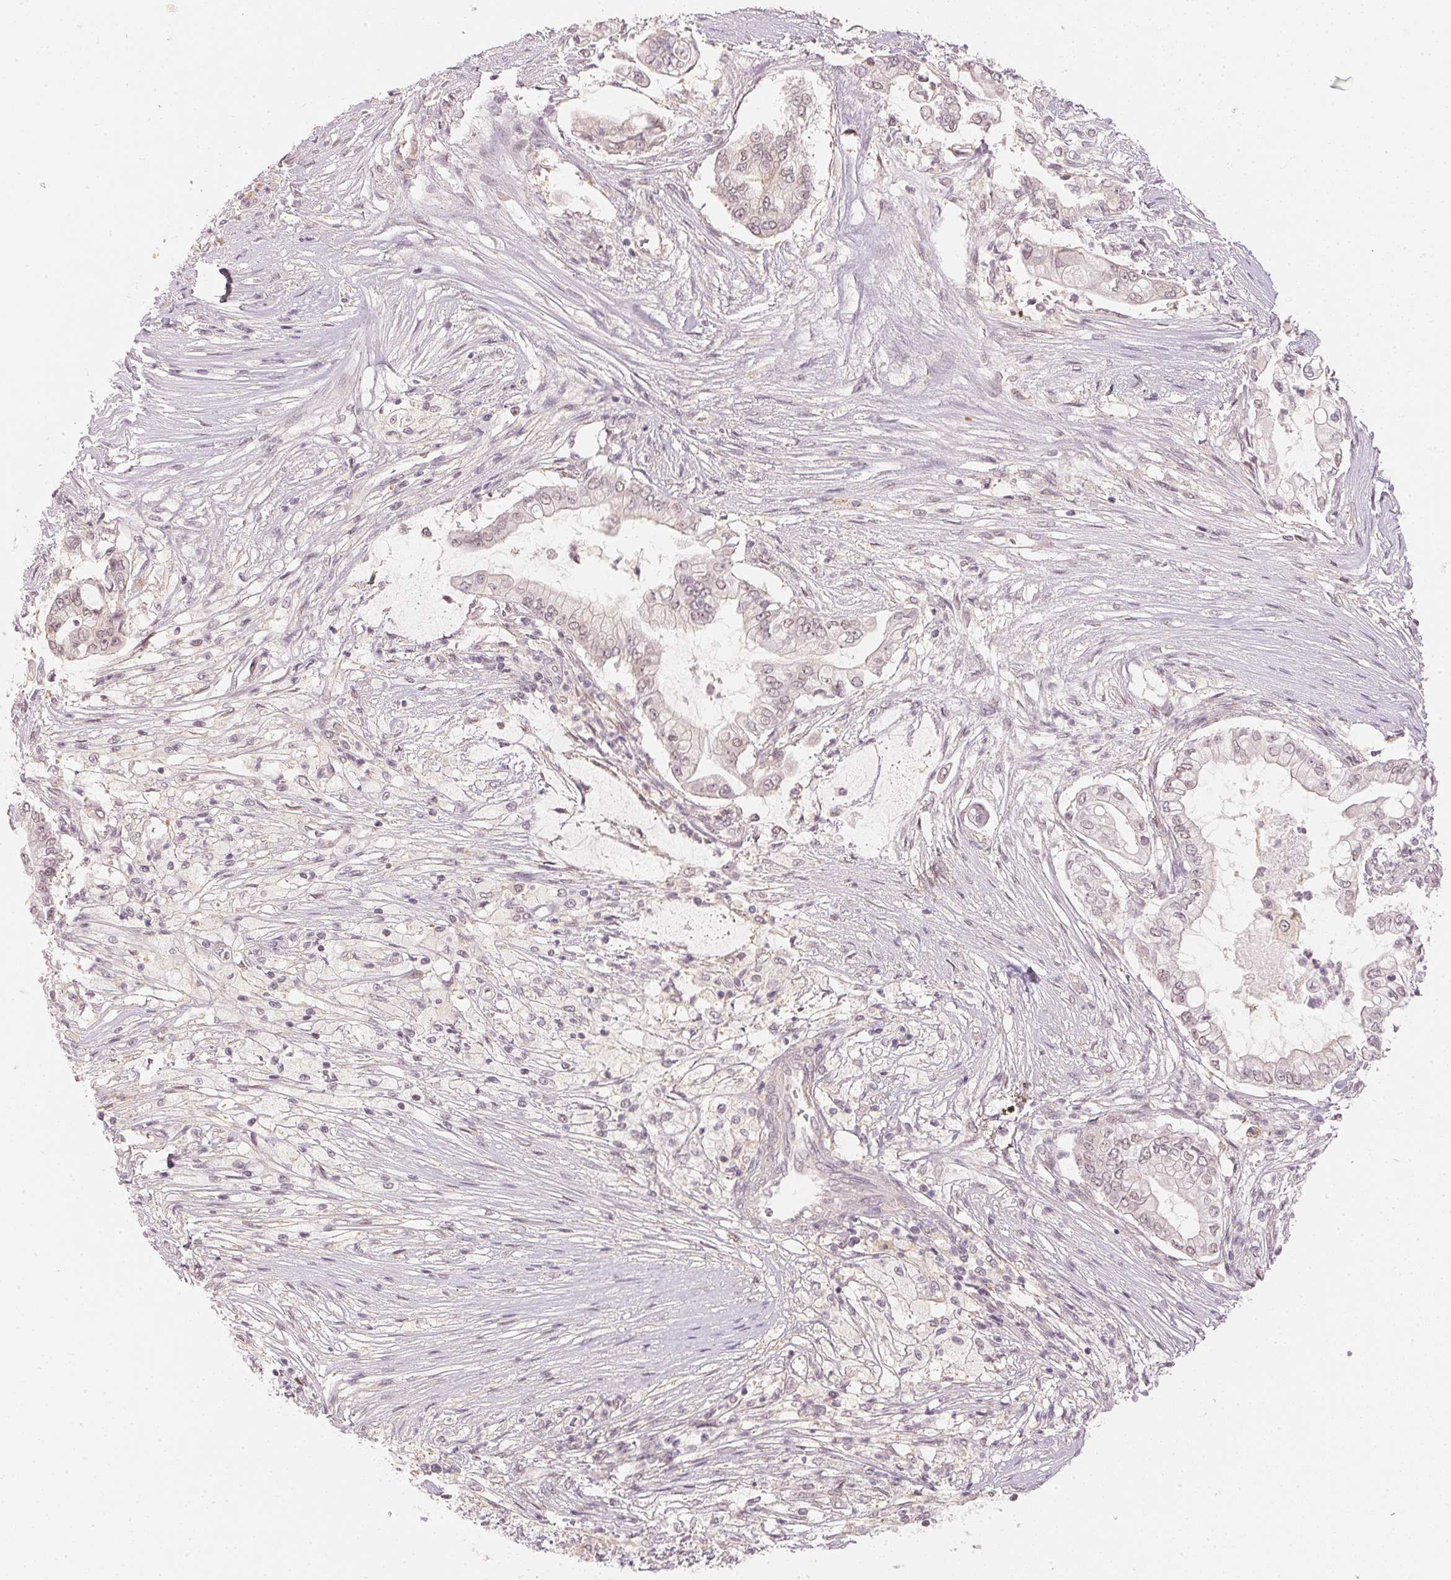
{"staining": {"intensity": "weak", "quantity": "<25%", "location": "nuclear"}, "tissue": "pancreatic cancer", "cell_type": "Tumor cells", "image_type": "cancer", "snomed": [{"axis": "morphology", "description": "Adenocarcinoma, NOS"}, {"axis": "topography", "description": "Pancreas"}], "caption": "Immunohistochemistry (IHC) of human pancreatic adenocarcinoma shows no staining in tumor cells.", "gene": "KPRP", "patient": {"sex": "female", "age": 69}}